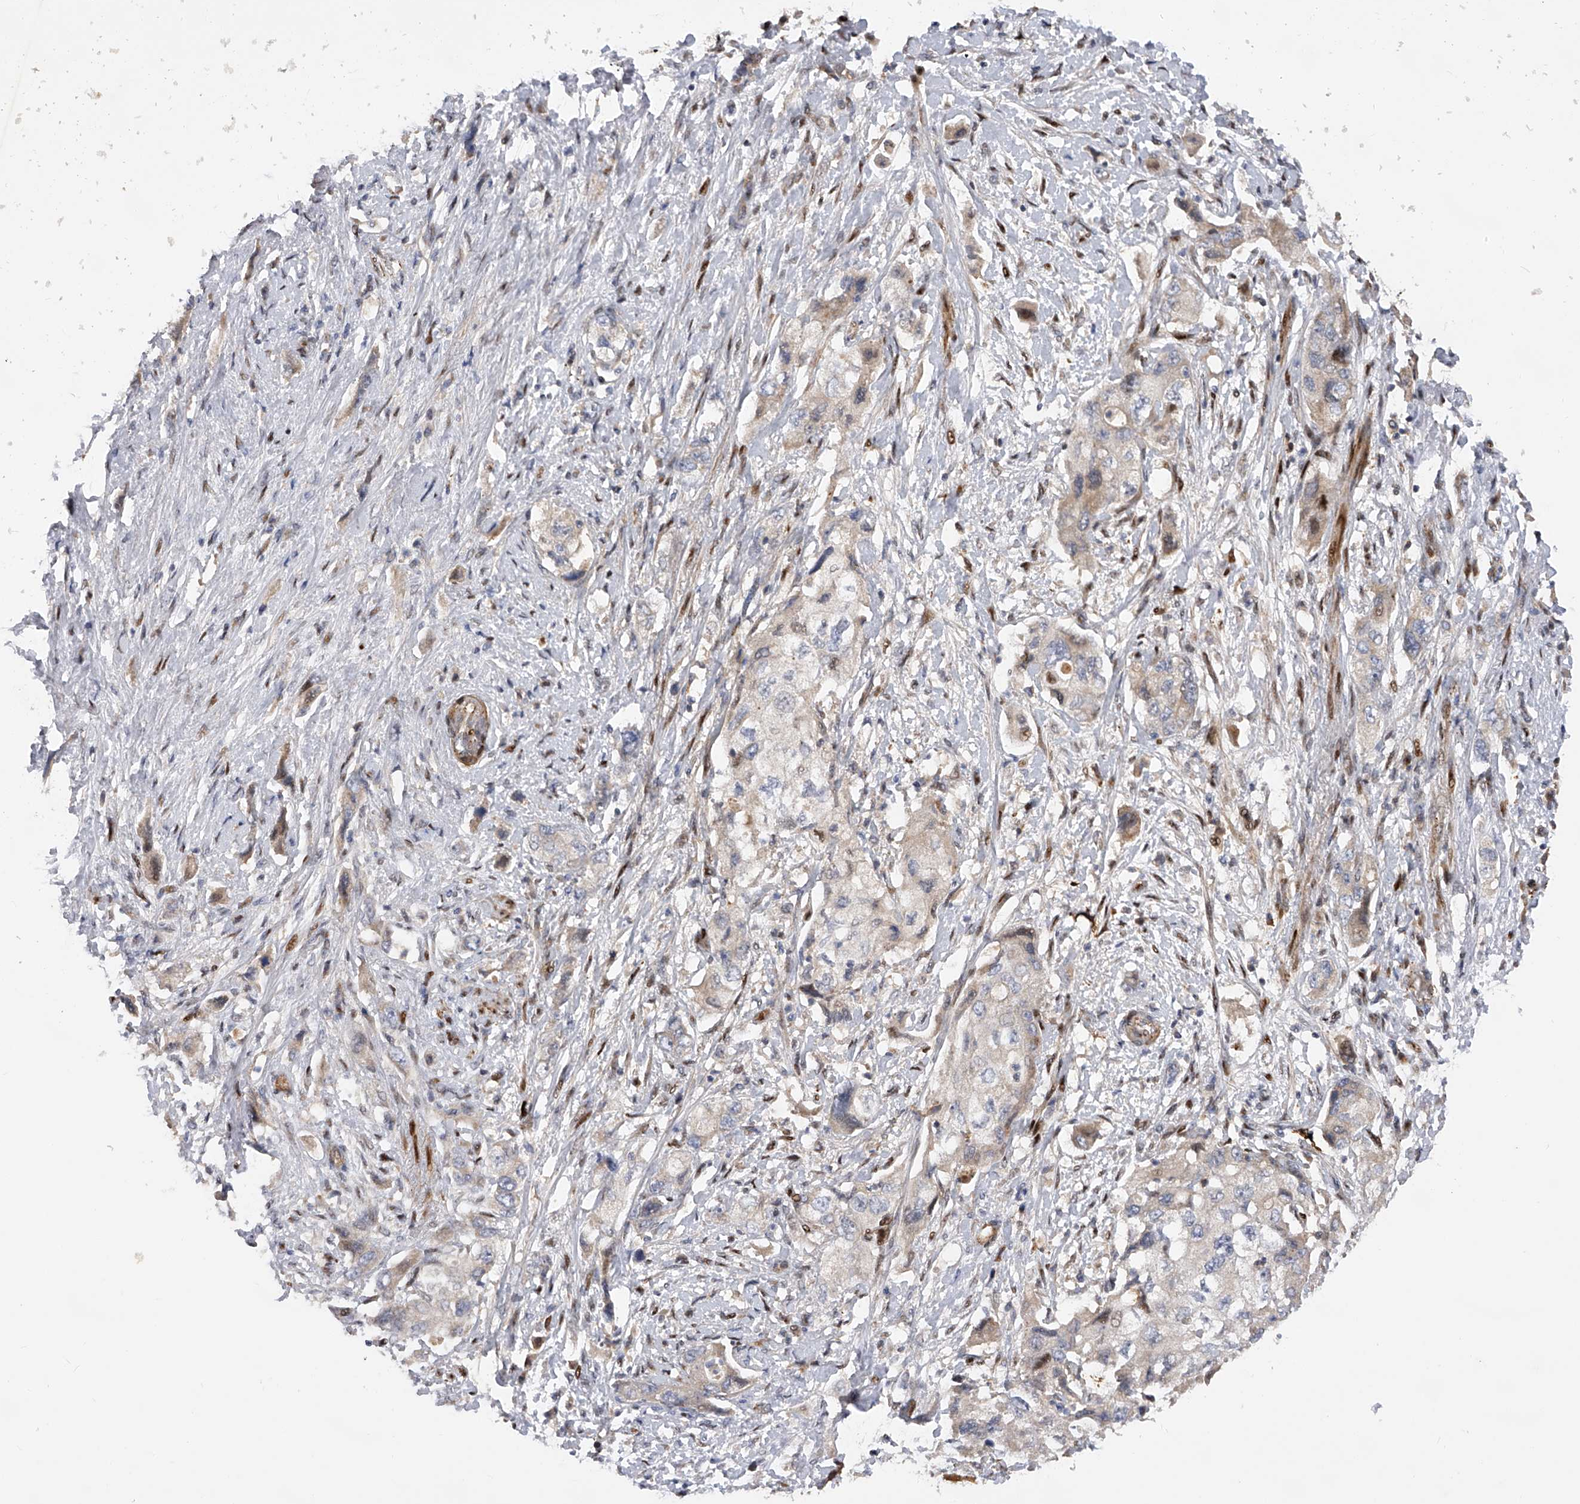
{"staining": {"intensity": "weak", "quantity": "<25%", "location": "cytoplasmic/membranous,nuclear"}, "tissue": "pancreatic cancer", "cell_type": "Tumor cells", "image_type": "cancer", "snomed": [{"axis": "morphology", "description": "Adenocarcinoma, NOS"}, {"axis": "topography", "description": "Pancreas"}], "caption": "A high-resolution histopathology image shows immunohistochemistry staining of adenocarcinoma (pancreatic), which displays no significant positivity in tumor cells. (DAB (3,3'-diaminobenzidine) immunohistochemistry (IHC) visualized using brightfield microscopy, high magnification).", "gene": "PDSS2", "patient": {"sex": "female", "age": 73}}